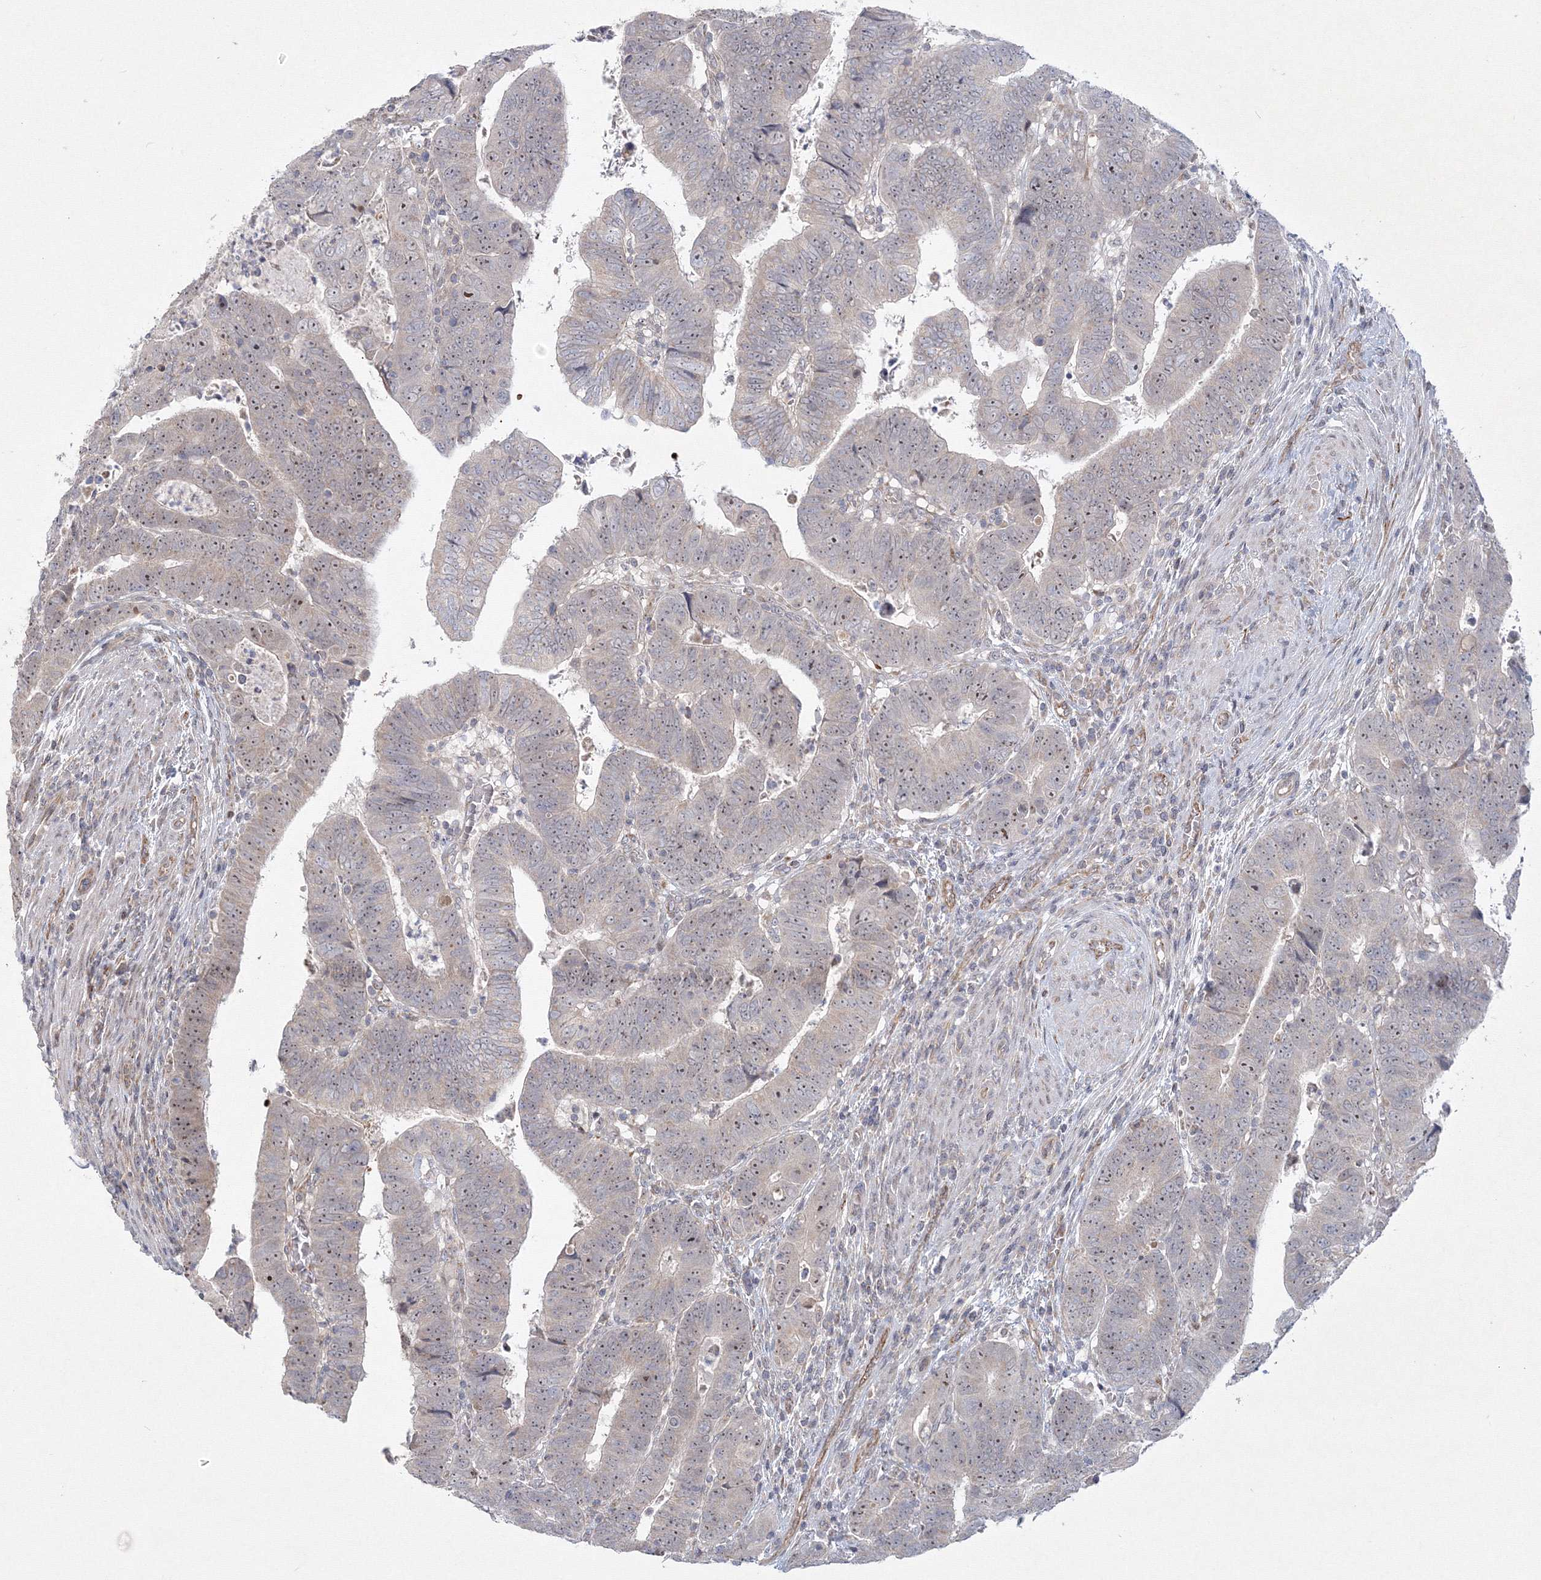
{"staining": {"intensity": "moderate", "quantity": "<25%", "location": "nuclear"}, "tissue": "colorectal cancer", "cell_type": "Tumor cells", "image_type": "cancer", "snomed": [{"axis": "morphology", "description": "Normal tissue, NOS"}, {"axis": "morphology", "description": "Adenocarcinoma, NOS"}, {"axis": "topography", "description": "Rectum"}], "caption": "A brown stain labels moderate nuclear positivity of a protein in adenocarcinoma (colorectal) tumor cells.", "gene": "WDR49", "patient": {"sex": "female", "age": 65}}